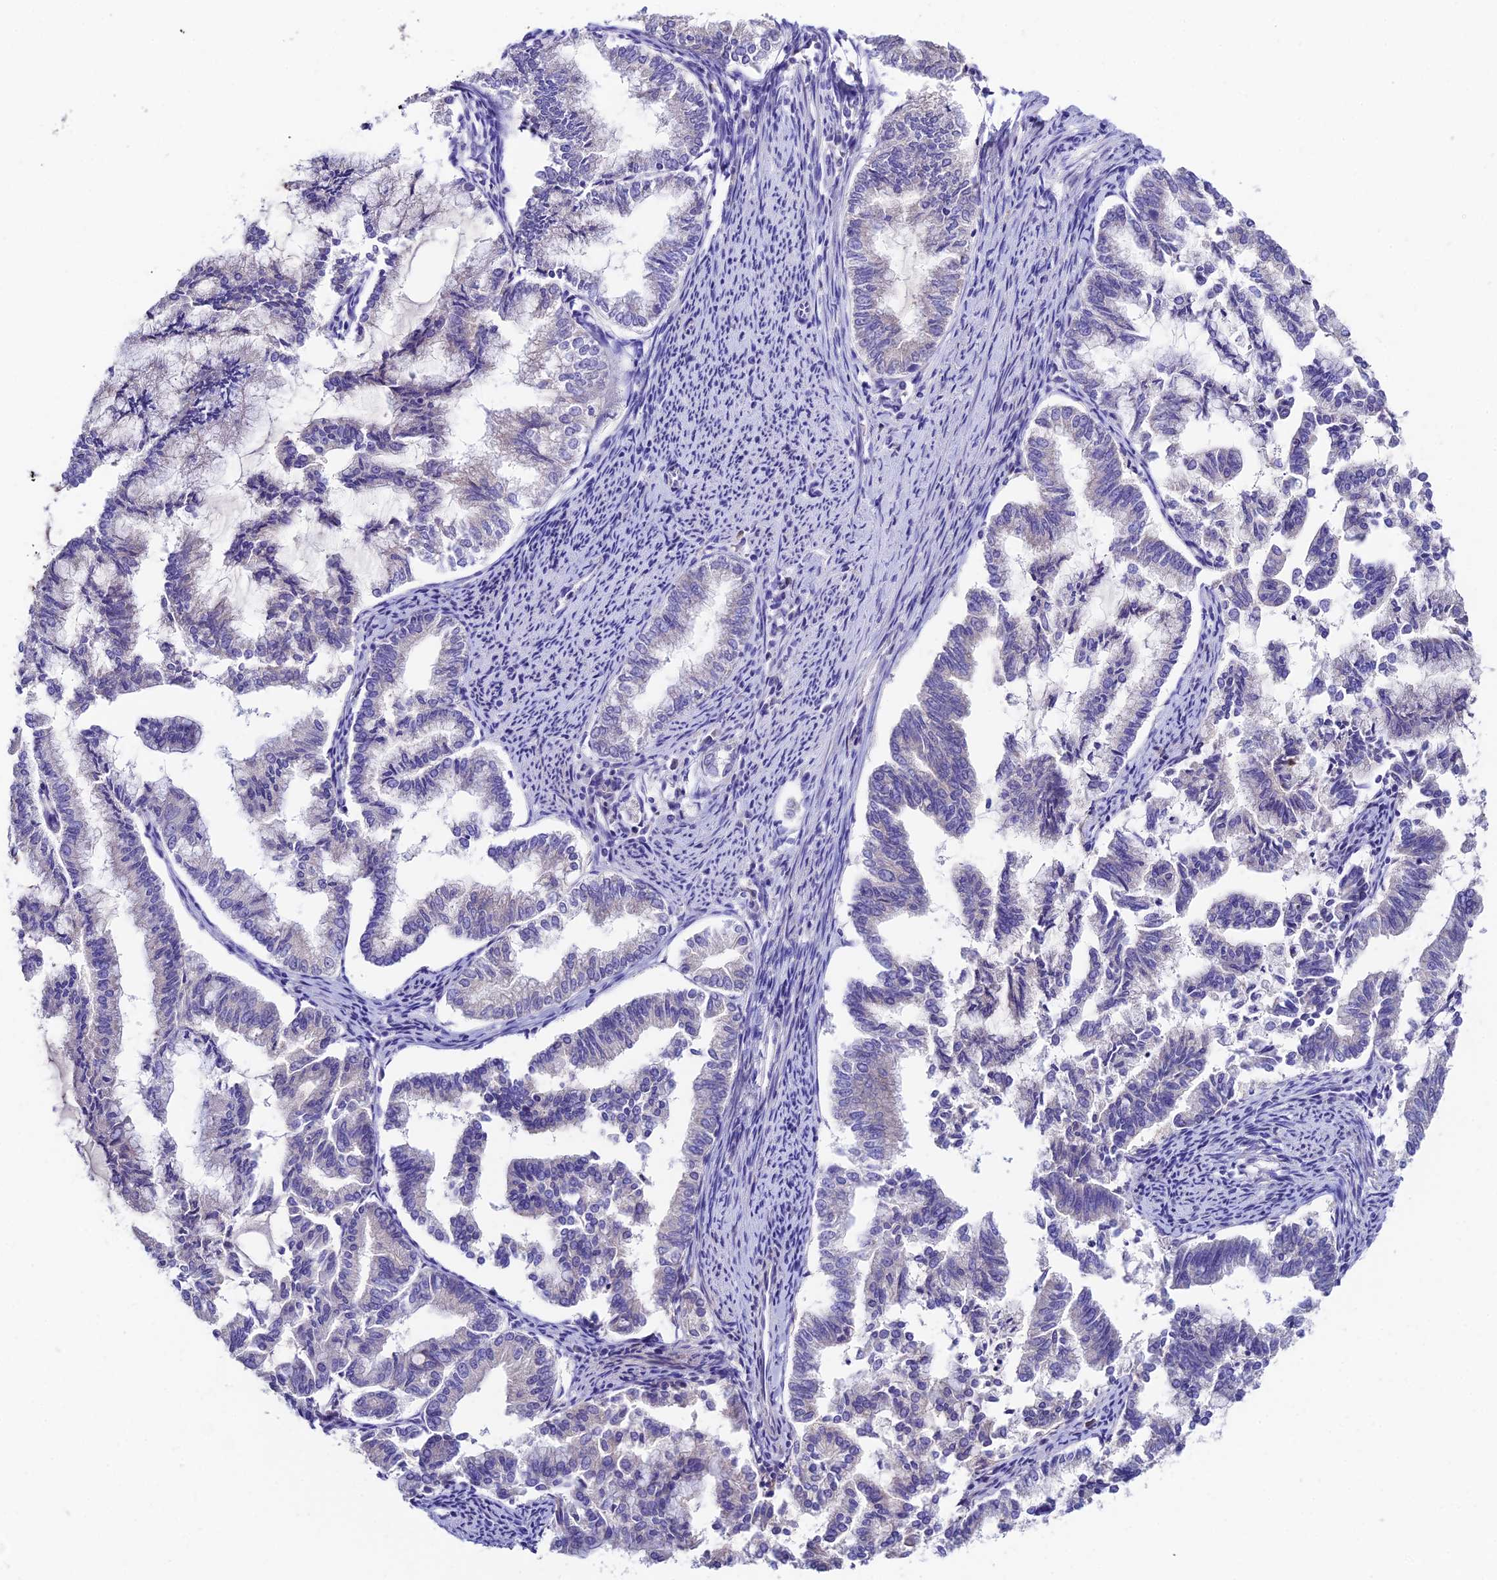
{"staining": {"intensity": "negative", "quantity": "none", "location": "none"}, "tissue": "endometrial cancer", "cell_type": "Tumor cells", "image_type": "cancer", "snomed": [{"axis": "morphology", "description": "Adenocarcinoma, NOS"}, {"axis": "topography", "description": "Endometrium"}], "caption": "A high-resolution micrograph shows IHC staining of endometrial cancer (adenocarcinoma), which displays no significant staining in tumor cells.", "gene": "DUSP29", "patient": {"sex": "female", "age": 79}}